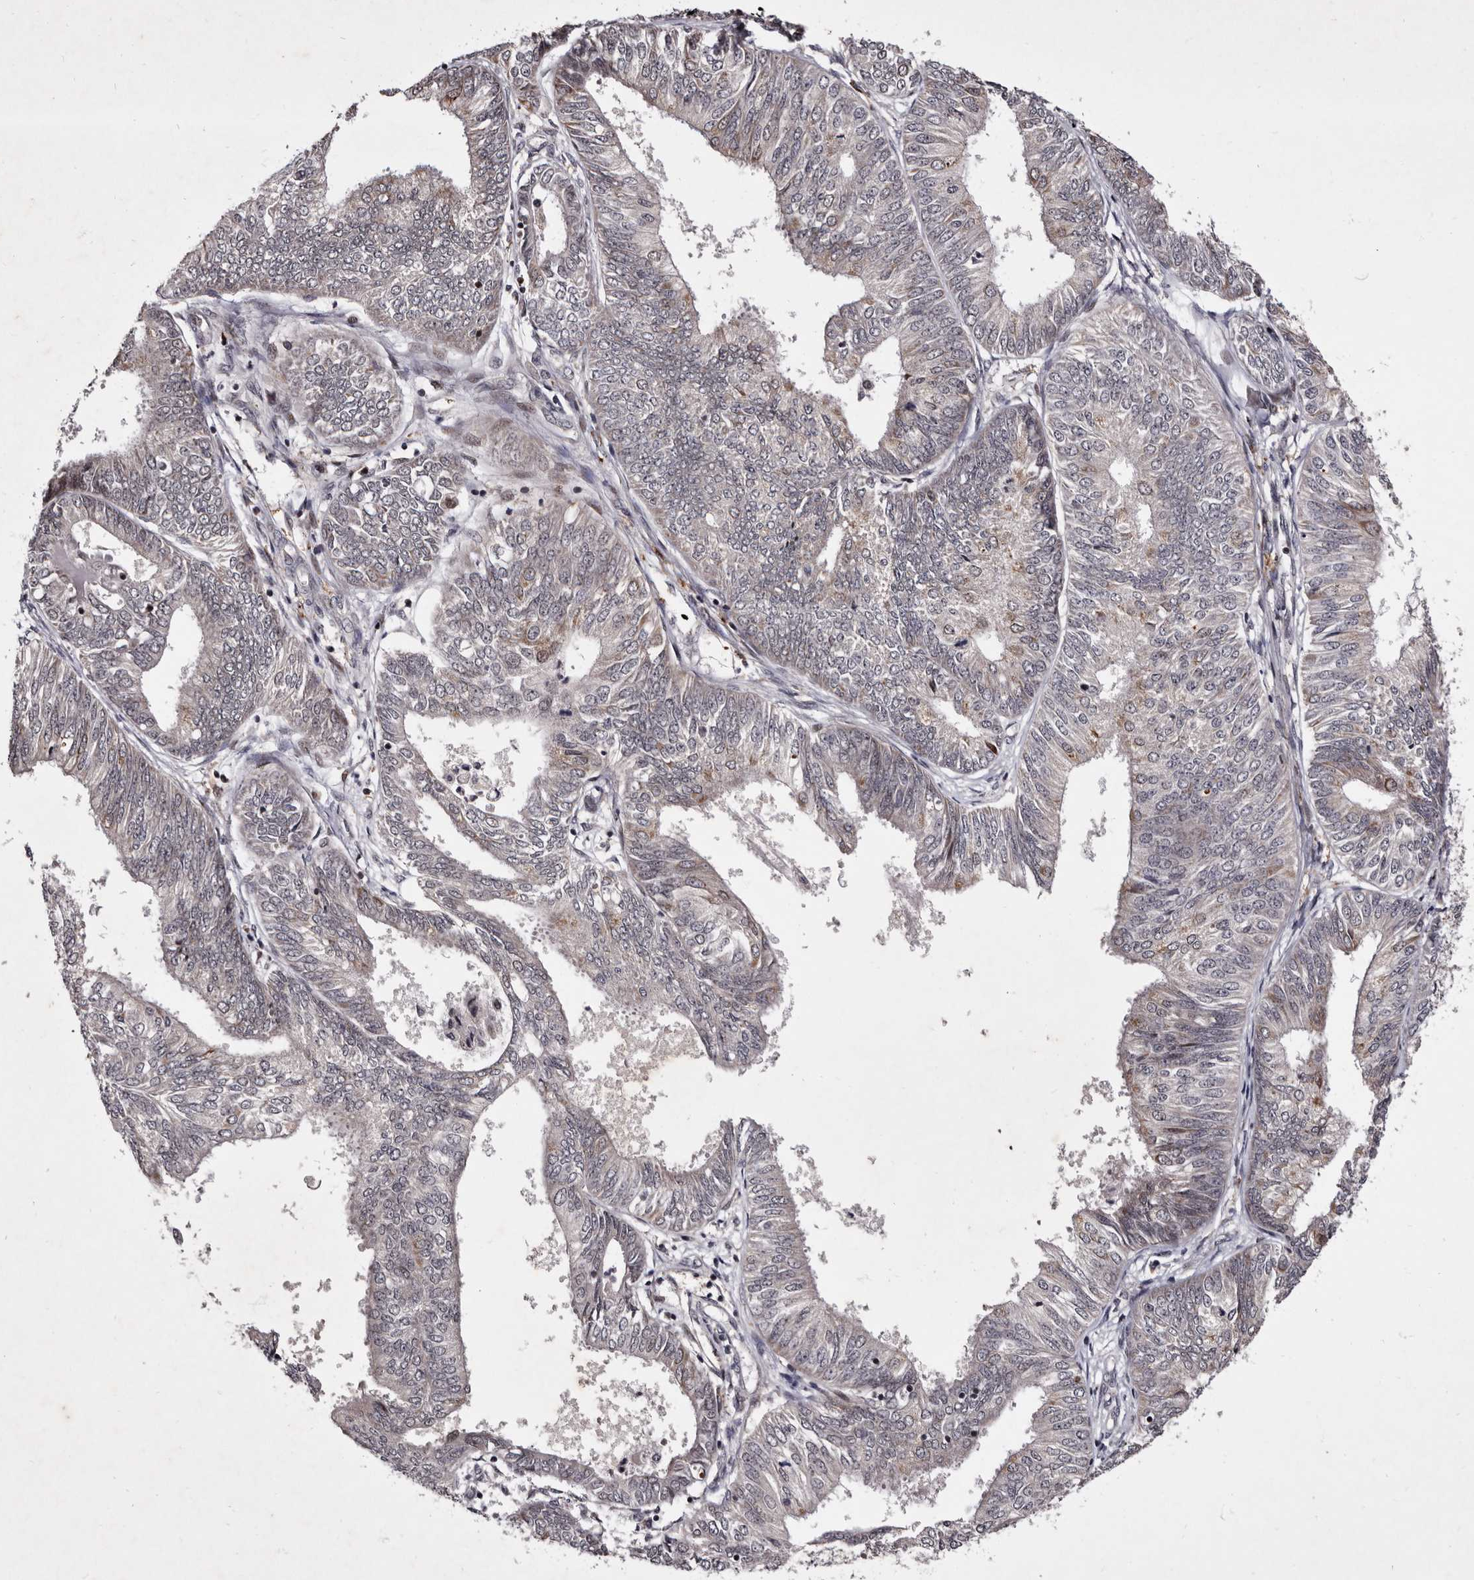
{"staining": {"intensity": "weak", "quantity": "<25%", "location": "cytoplasmic/membranous"}, "tissue": "endometrial cancer", "cell_type": "Tumor cells", "image_type": "cancer", "snomed": [{"axis": "morphology", "description": "Adenocarcinoma, NOS"}, {"axis": "topography", "description": "Endometrium"}], "caption": "The photomicrograph exhibits no staining of tumor cells in endometrial cancer (adenocarcinoma).", "gene": "TNKS", "patient": {"sex": "female", "age": 58}}